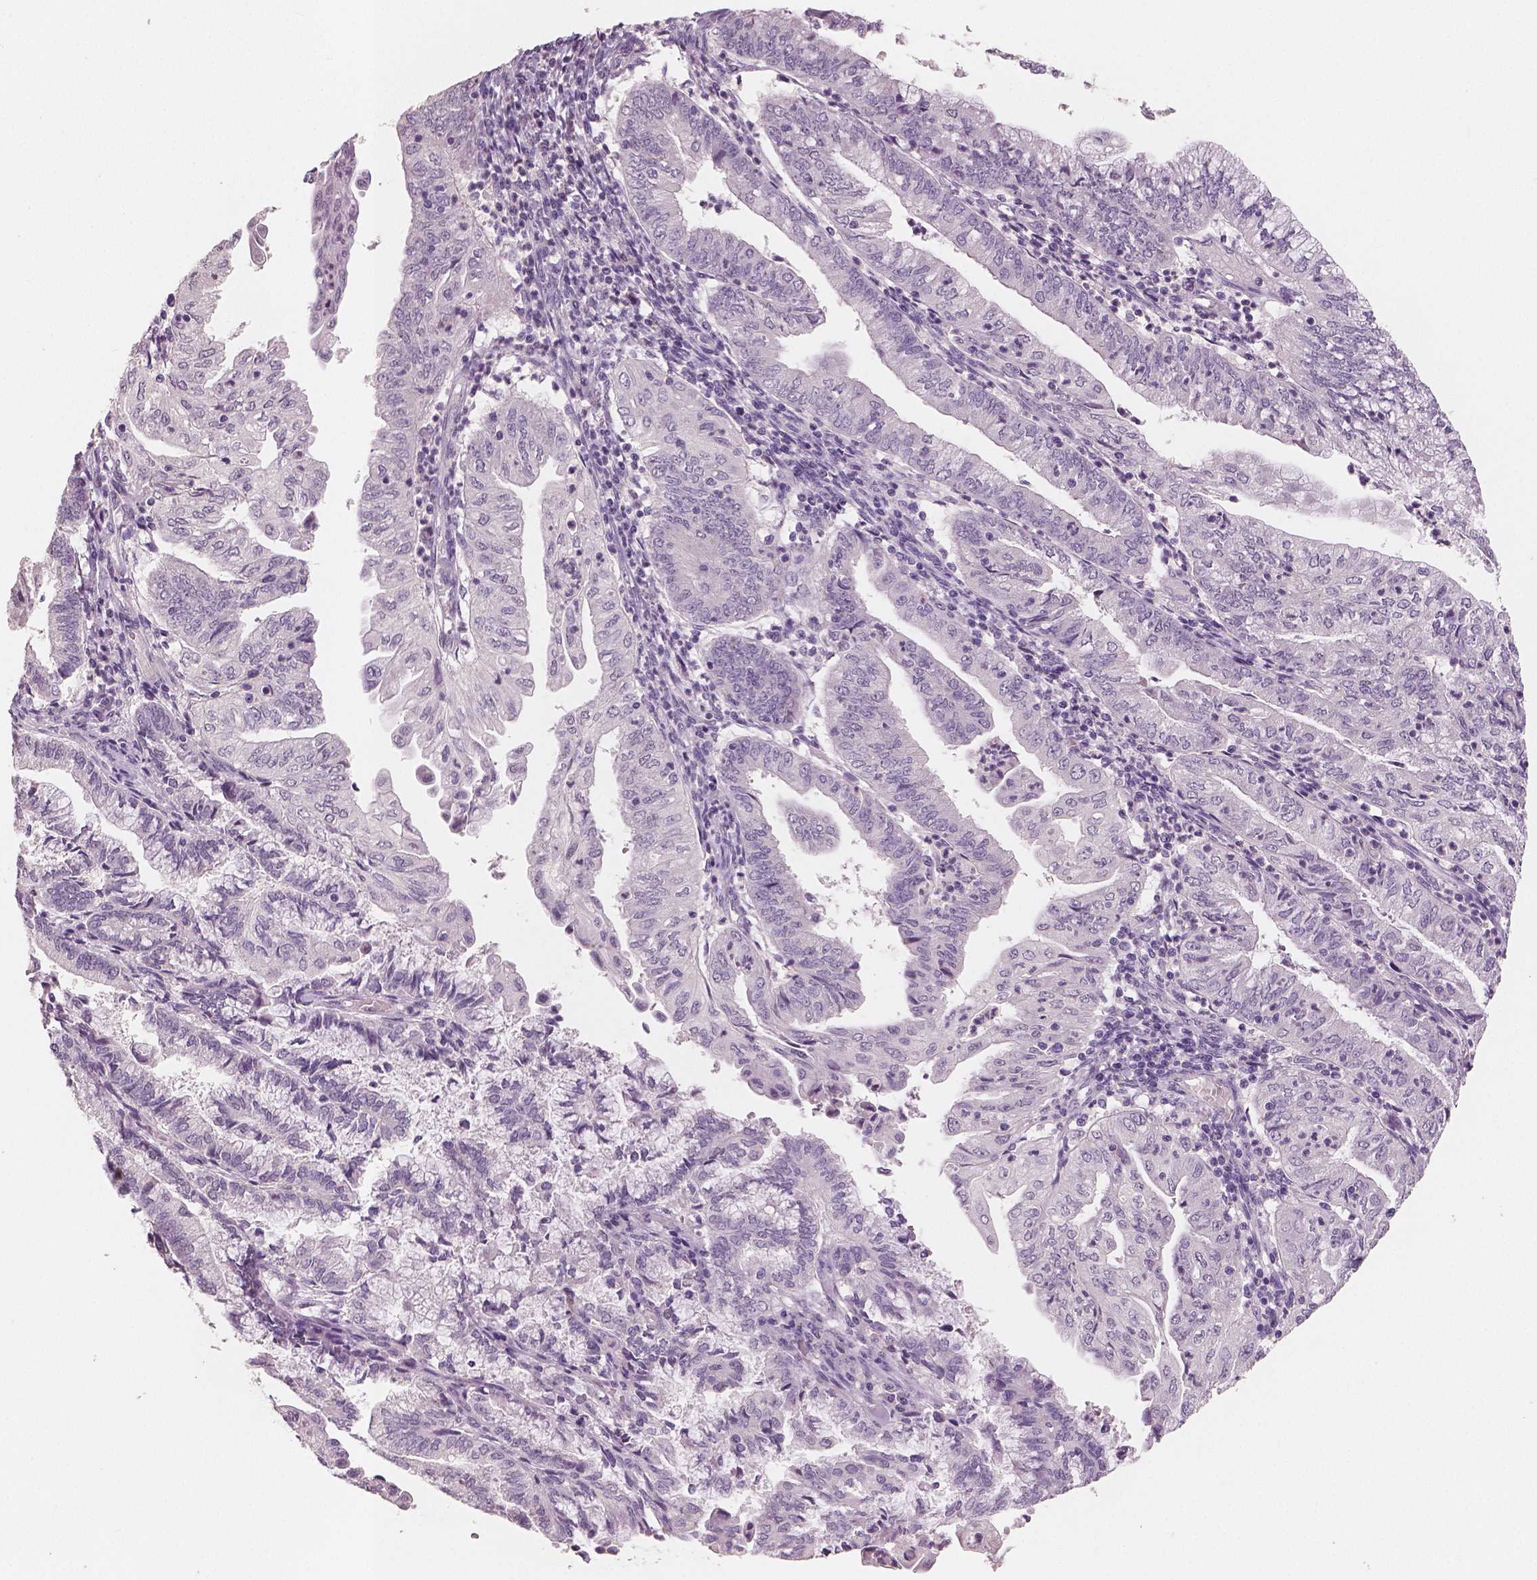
{"staining": {"intensity": "negative", "quantity": "none", "location": "none"}, "tissue": "endometrial cancer", "cell_type": "Tumor cells", "image_type": "cancer", "snomed": [{"axis": "morphology", "description": "Adenocarcinoma, NOS"}, {"axis": "topography", "description": "Endometrium"}], "caption": "DAB (3,3'-diaminobenzidine) immunohistochemical staining of human endometrial cancer (adenocarcinoma) demonstrates no significant expression in tumor cells.", "gene": "KIT", "patient": {"sex": "female", "age": 55}}